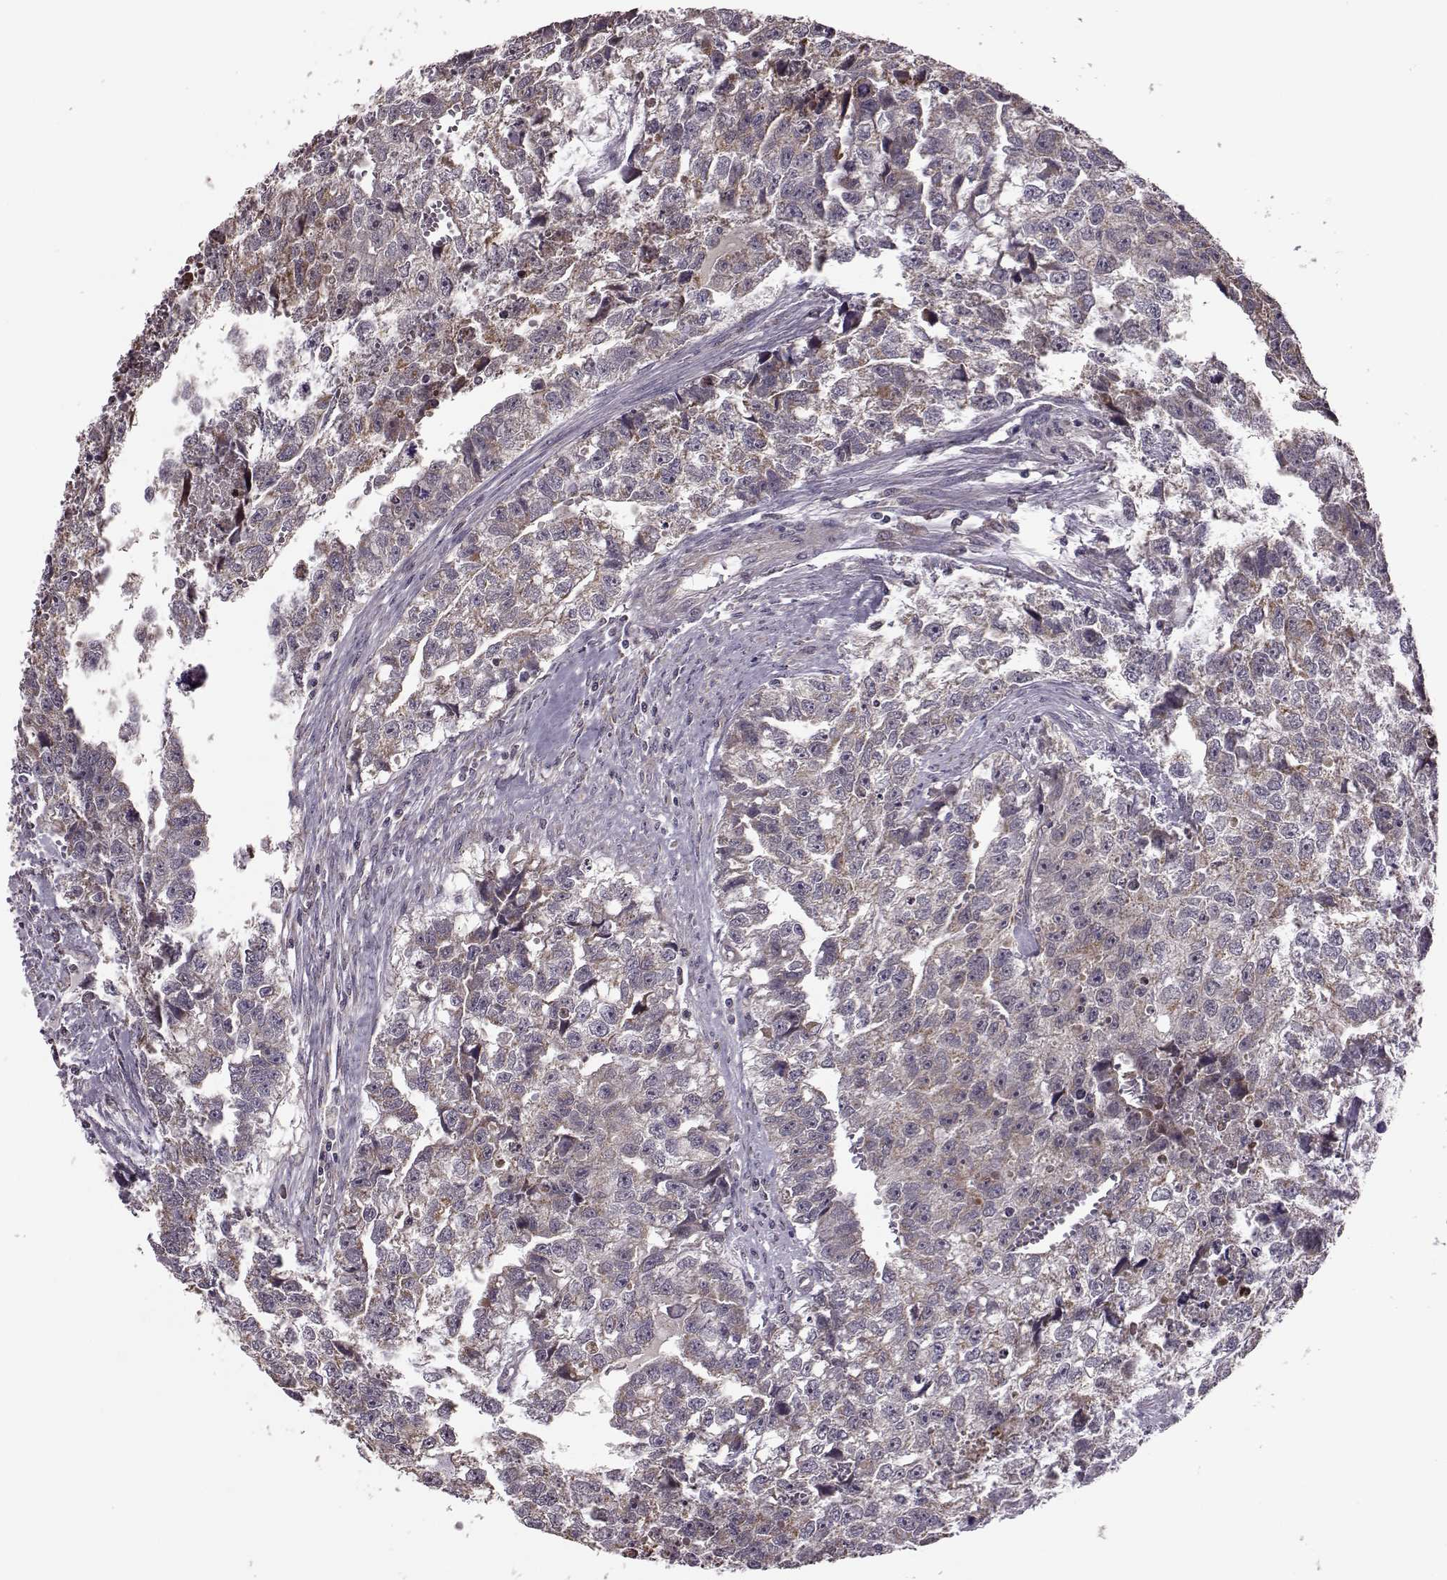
{"staining": {"intensity": "weak", "quantity": ">75%", "location": "cytoplasmic/membranous"}, "tissue": "testis cancer", "cell_type": "Tumor cells", "image_type": "cancer", "snomed": [{"axis": "morphology", "description": "Carcinoma, Embryonal, NOS"}, {"axis": "morphology", "description": "Teratoma, malignant, NOS"}, {"axis": "topography", "description": "Testis"}], "caption": "Testis embryonal carcinoma stained with a protein marker demonstrates weak staining in tumor cells.", "gene": "PUDP", "patient": {"sex": "male", "age": 44}}